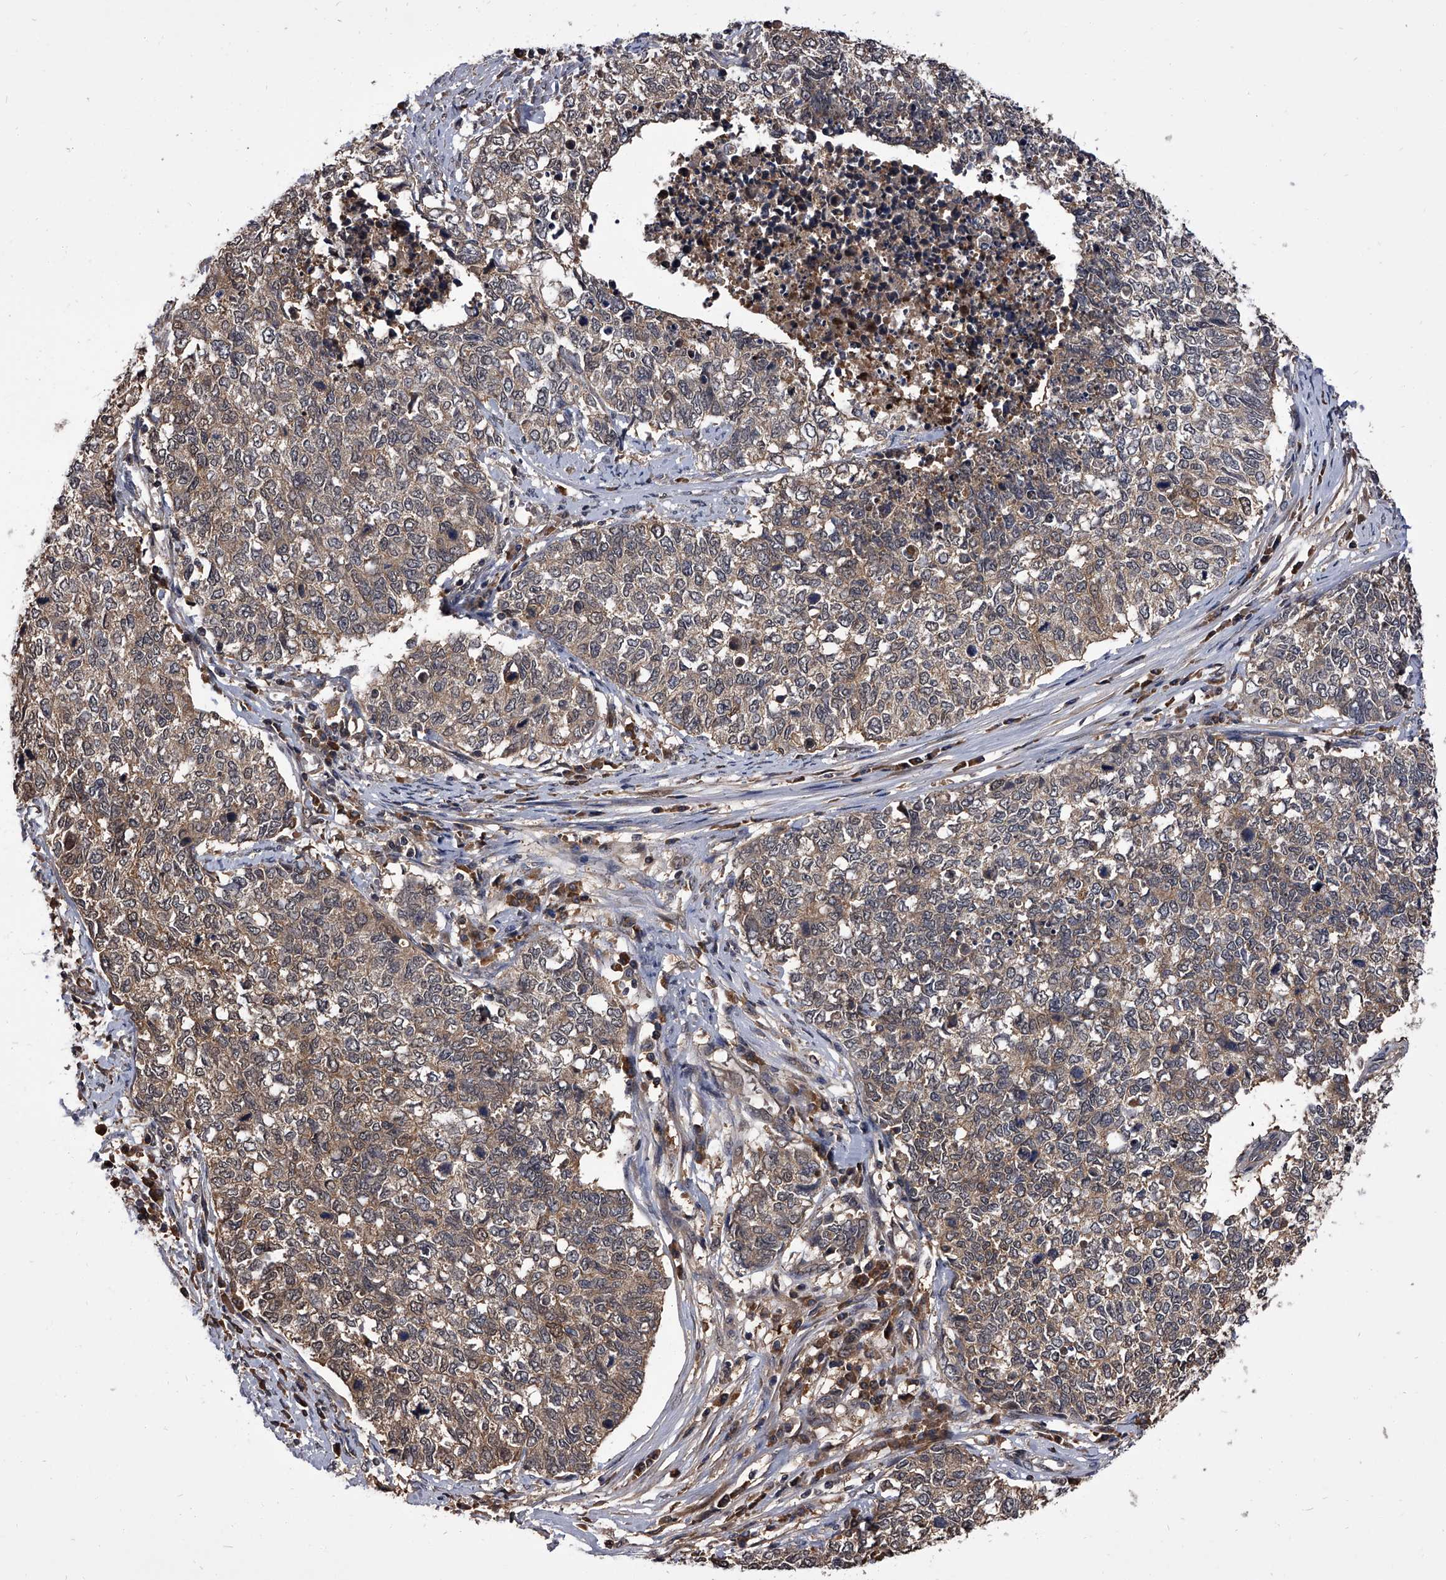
{"staining": {"intensity": "weak", "quantity": ">75%", "location": "cytoplasmic/membranous"}, "tissue": "cervical cancer", "cell_type": "Tumor cells", "image_type": "cancer", "snomed": [{"axis": "morphology", "description": "Squamous cell carcinoma, NOS"}, {"axis": "topography", "description": "Cervix"}], "caption": "Human cervical squamous cell carcinoma stained for a protein (brown) displays weak cytoplasmic/membranous positive positivity in approximately >75% of tumor cells.", "gene": "SLC18B1", "patient": {"sex": "female", "age": 63}}